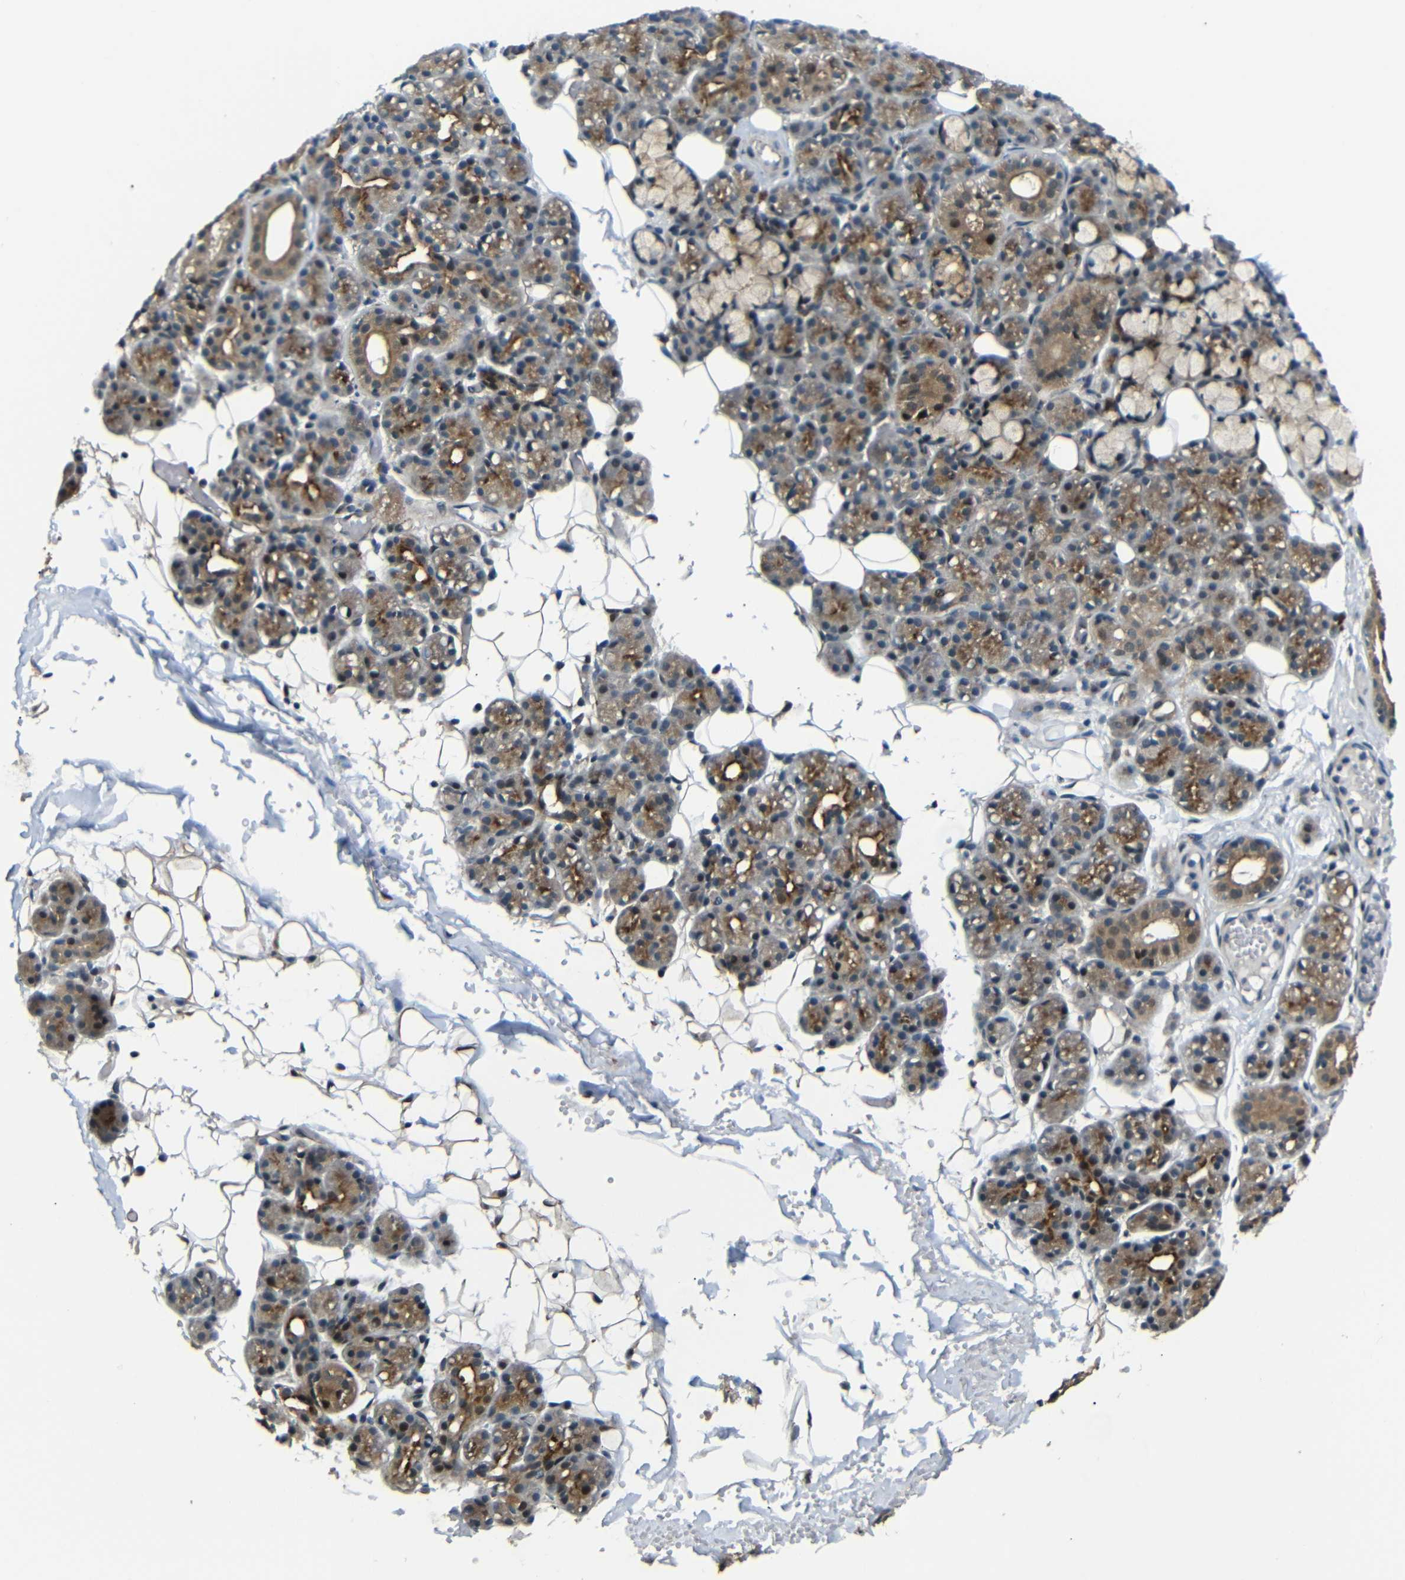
{"staining": {"intensity": "moderate", "quantity": ">75%", "location": "cytoplasmic/membranous"}, "tissue": "salivary gland", "cell_type": "Glandular cells", "image_type": "normal", "snomed": [{"axis": "morphology", "description": "Normal tissue, NOS"}, {"axis": "topography", "description": "Salivary gland"}], "caption": "About >75% of glandular cells in unremarkable salivary gland reveal moderate cytoplasmic/membranous protein expression as visualized by brown immunohistochemical staining.", "gene": "SYDE1", "patient": {"sex": "male", "age": 63}}